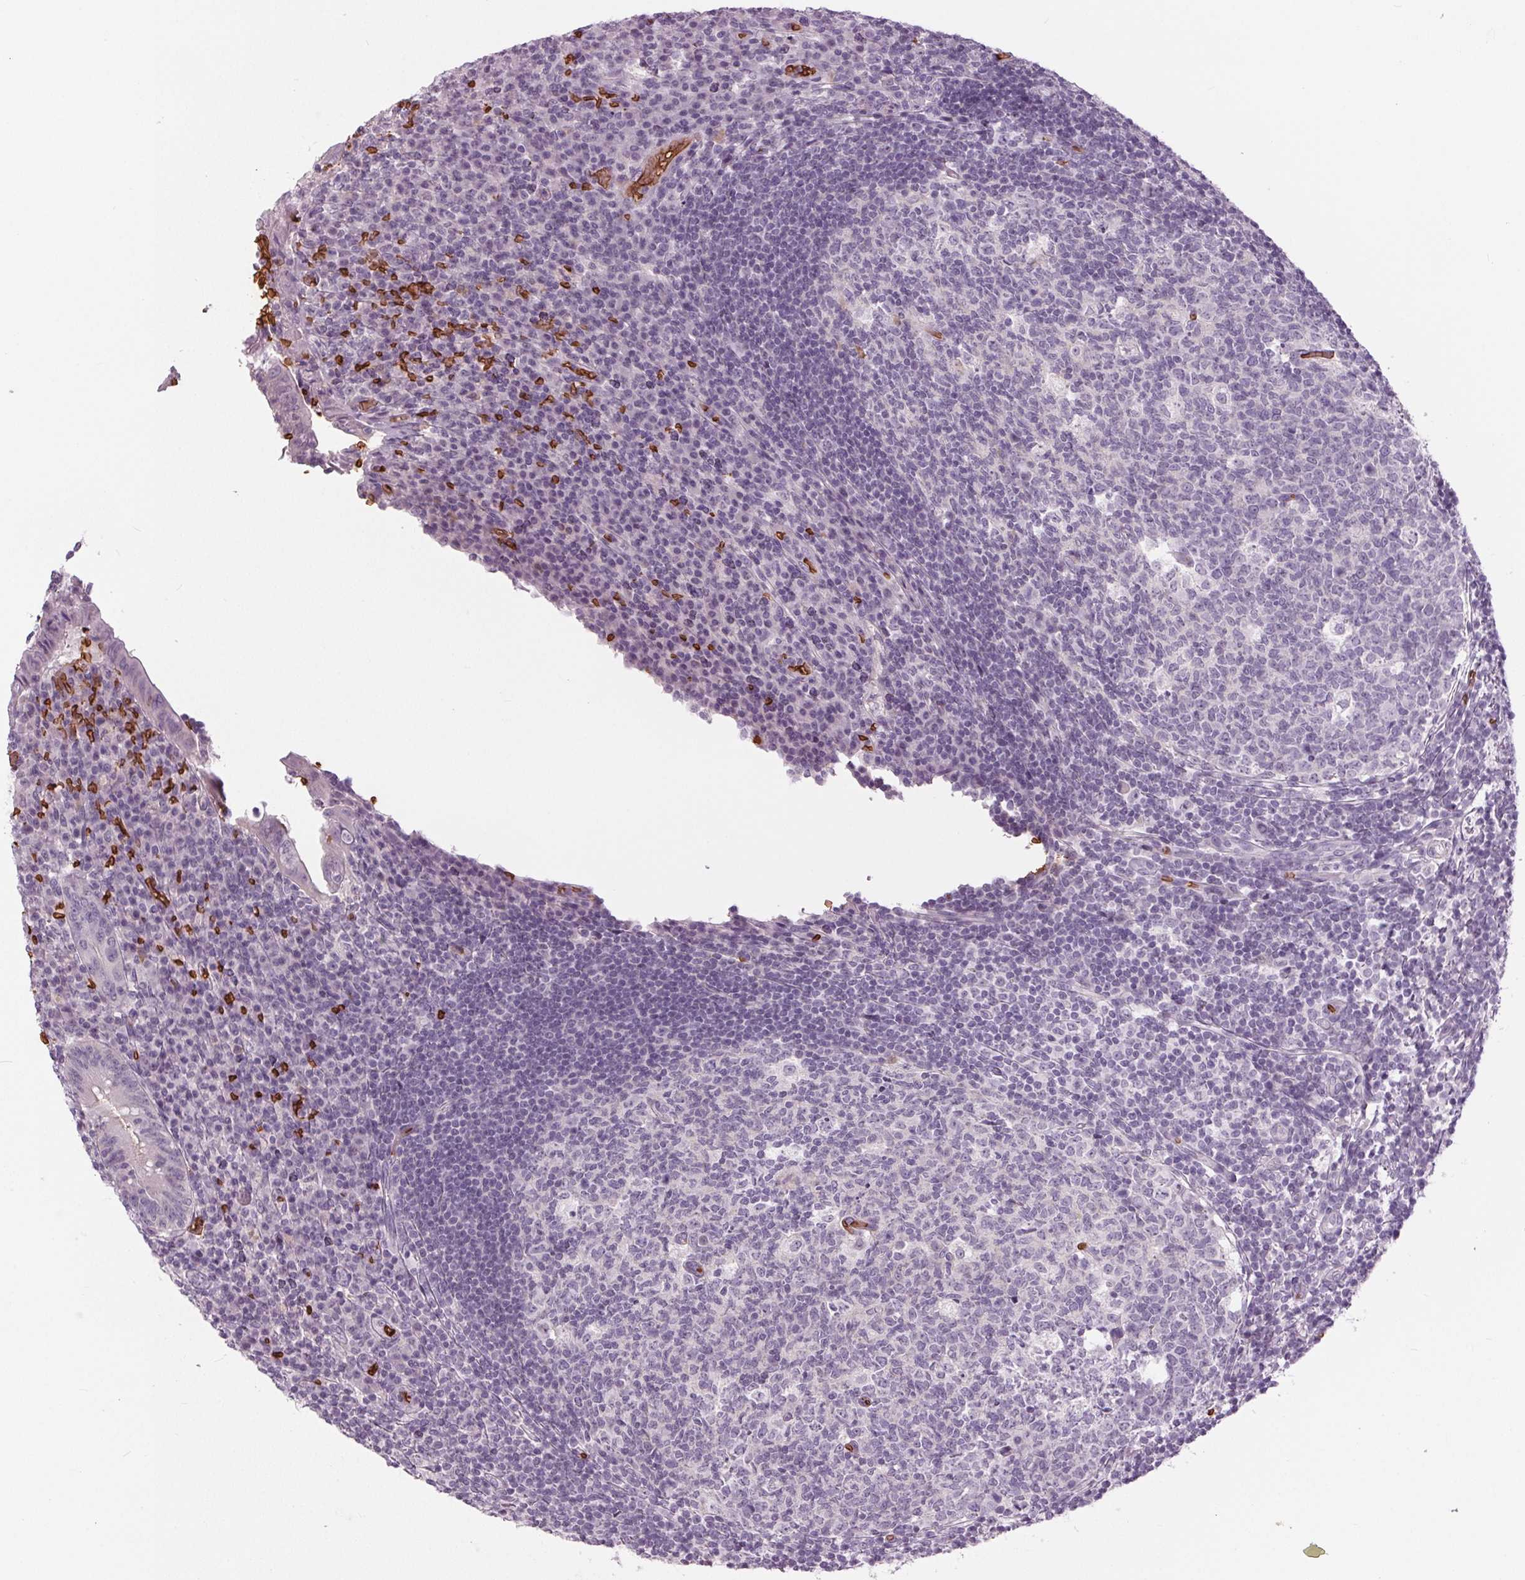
{"staining": {"intensity": "negative", "quantity": "none", "location": "none"}, "tissue": "appendix", "cell_type": "Glandular cells", "image_type": "normal", "snomed": [{"axis": "morphology", "description": "Normal tissue, NOS"}, {"axis": "topography", "description": "Appendix"}], "caption": "An immunohistochemistry micrograph of unremarkable appendix is shown. There is no staining in glandular cells of appendix. (DAB (3,3'-diaminobenzidine) IHC, high magnification).", "gene": "SLC4A1", "patient": {"sex": "male", "age": 18}}